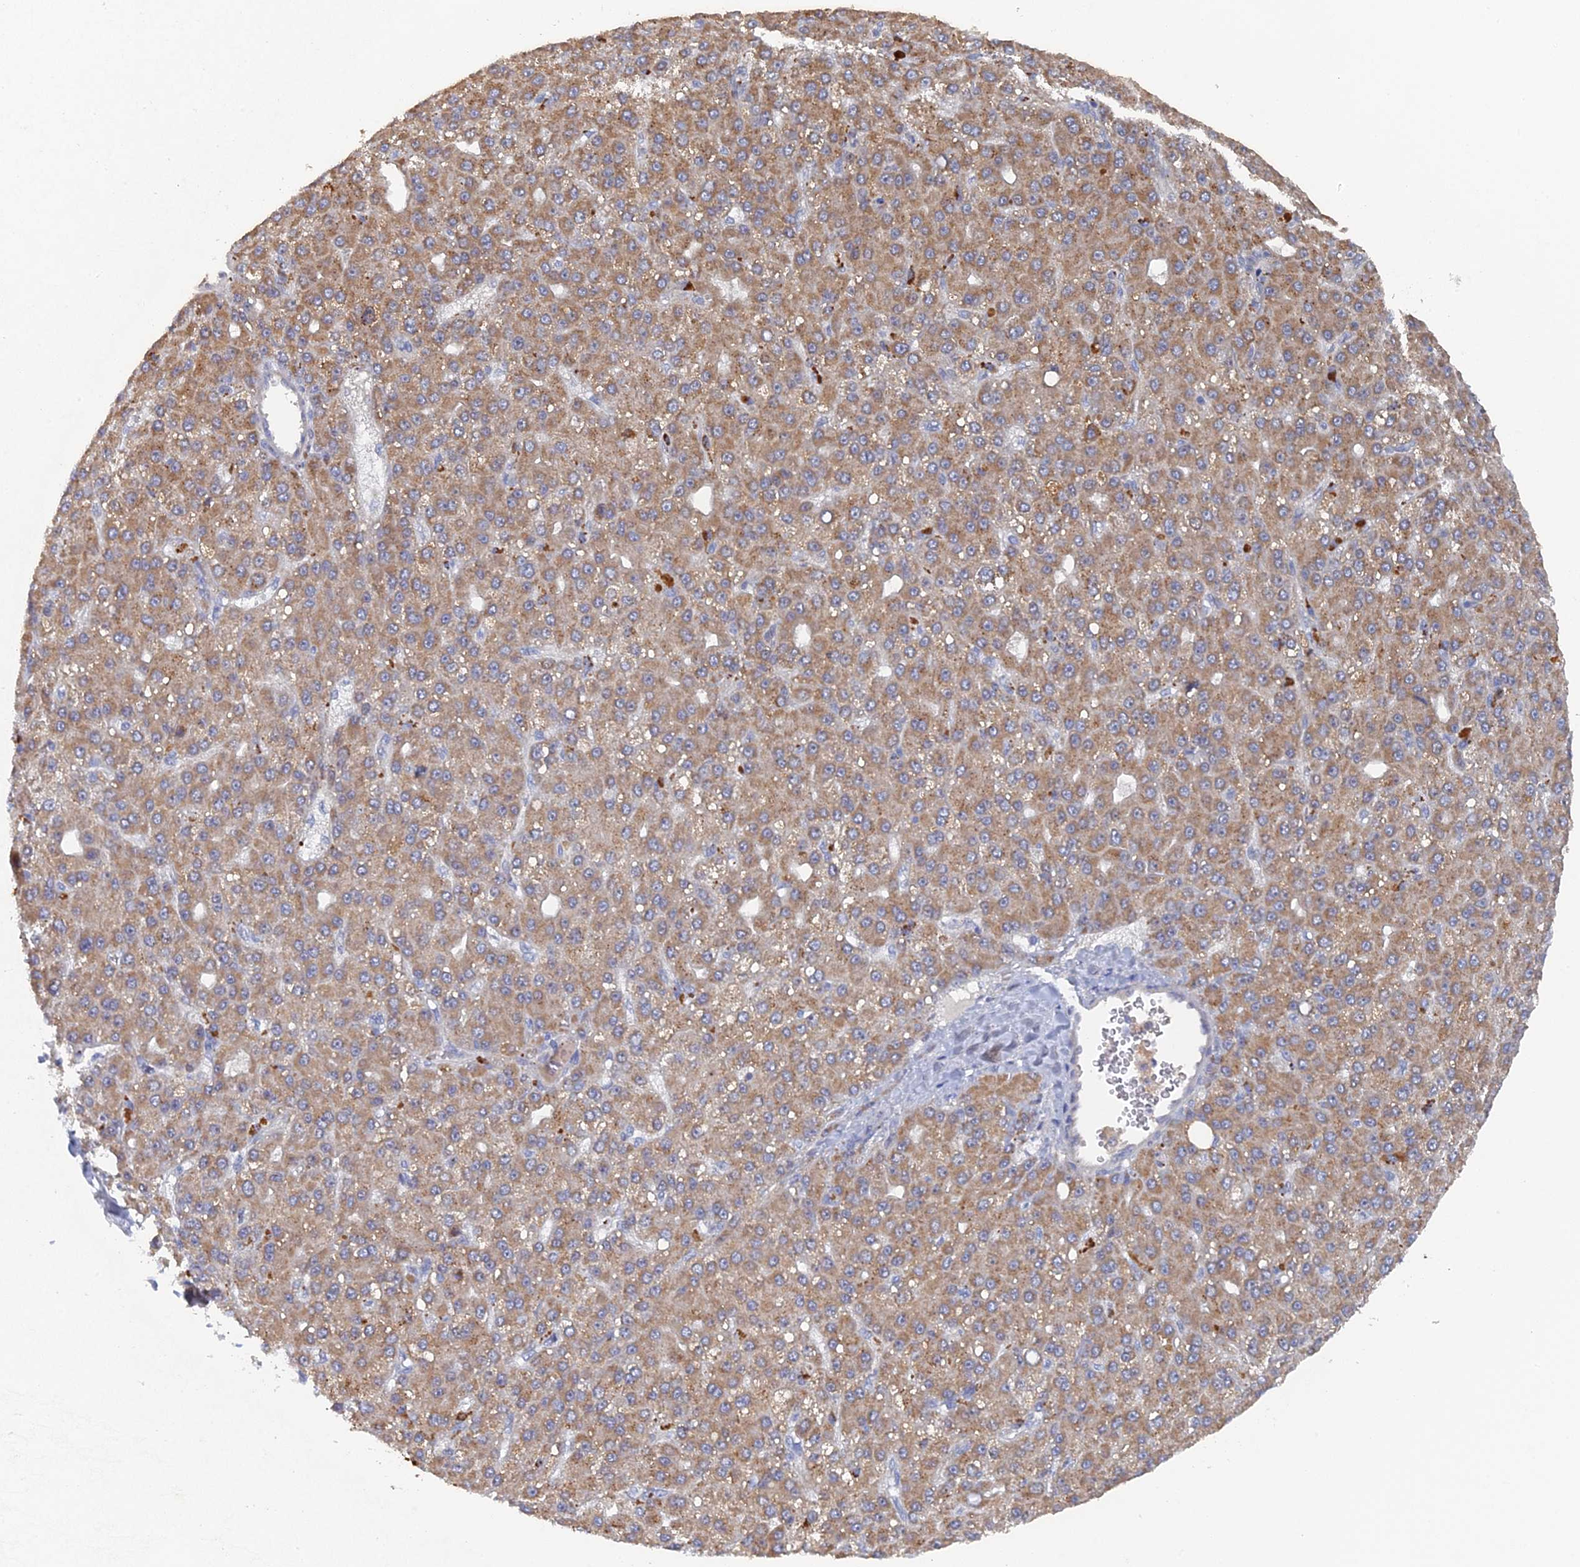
{"staining": {"intensity": "moderate", "quantity": ">75%", "location": "cytoplasmic/membranous"}, "tissue": "liver cancer", "cell_type": "Tumor cells", "image_type": "cancer", "snomed": [{"axis": "morphology", "description": "Carcinoma, Hepatocellular, NOS"}, {"axis": "topography", "description": "Liver"}], "caption": "Protein staining displays moderate cytoplasmic/membranous expression in about >75% of tumor cells in hepatocellular carcinoma (liver).", "gene": "MIGA2", "patient": {"sex": "male", "age": 67}}